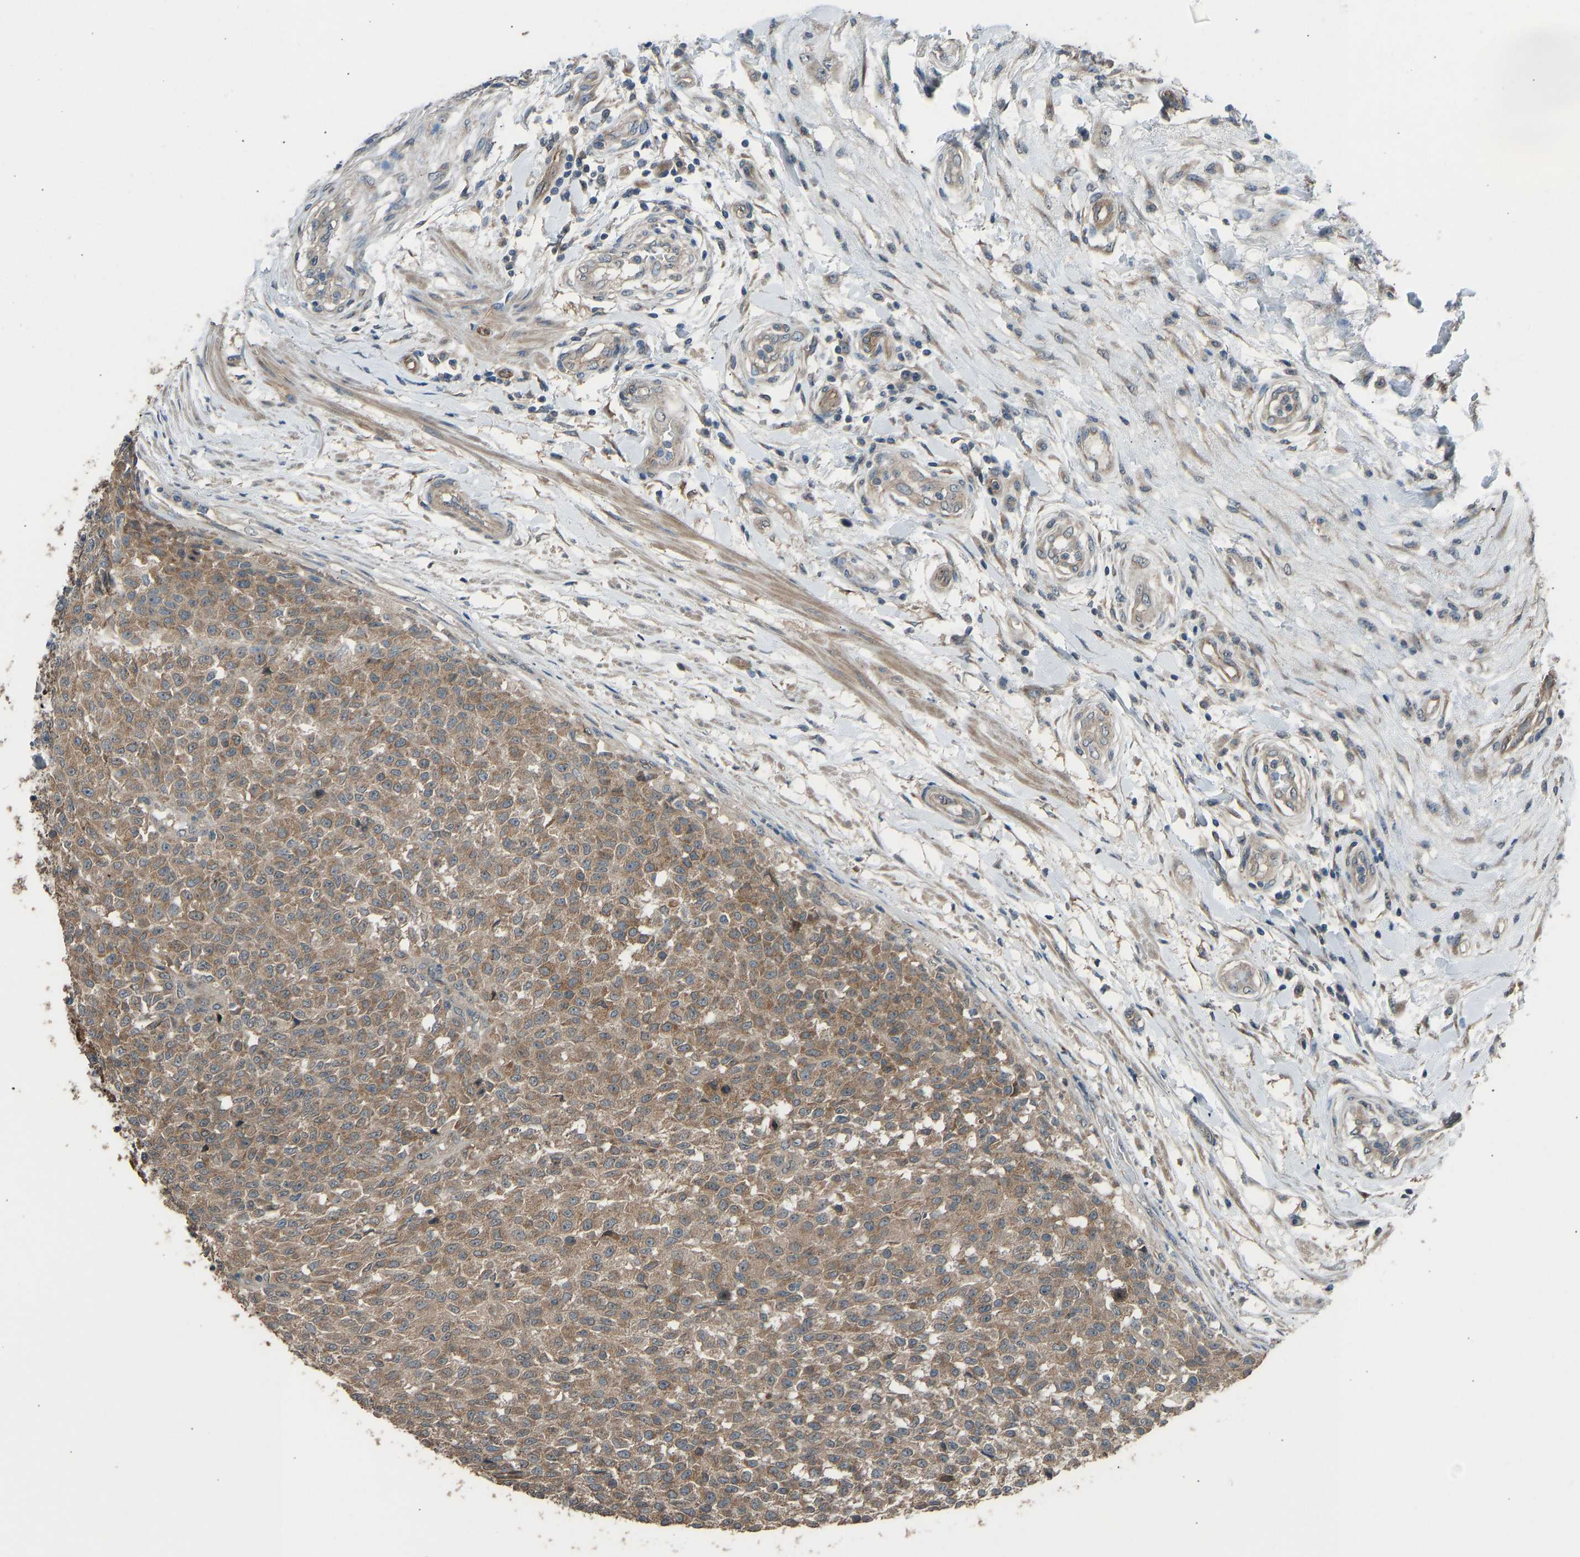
{"staining": {"intensity": "moderate", "quantity": ">75%", "location": "cytoplasmic/membranous"}, "tissue": "testis cancer", "cell_type": "Tumor cells", "image_type": "cancer", "snomed": [{"axis": "morphology", "description": "Seminoma, NOS"}, {"axis": "topography", "description": "Testis"}], "caption": "Immunohistochemical staining of testis seminoma shows medium levels of moderate cytoplasmic/membranous protein expression in approximately >75% of tumor cells.", "gene": "SLC43A1", "patient": {"sex": "male", "age": 59}}